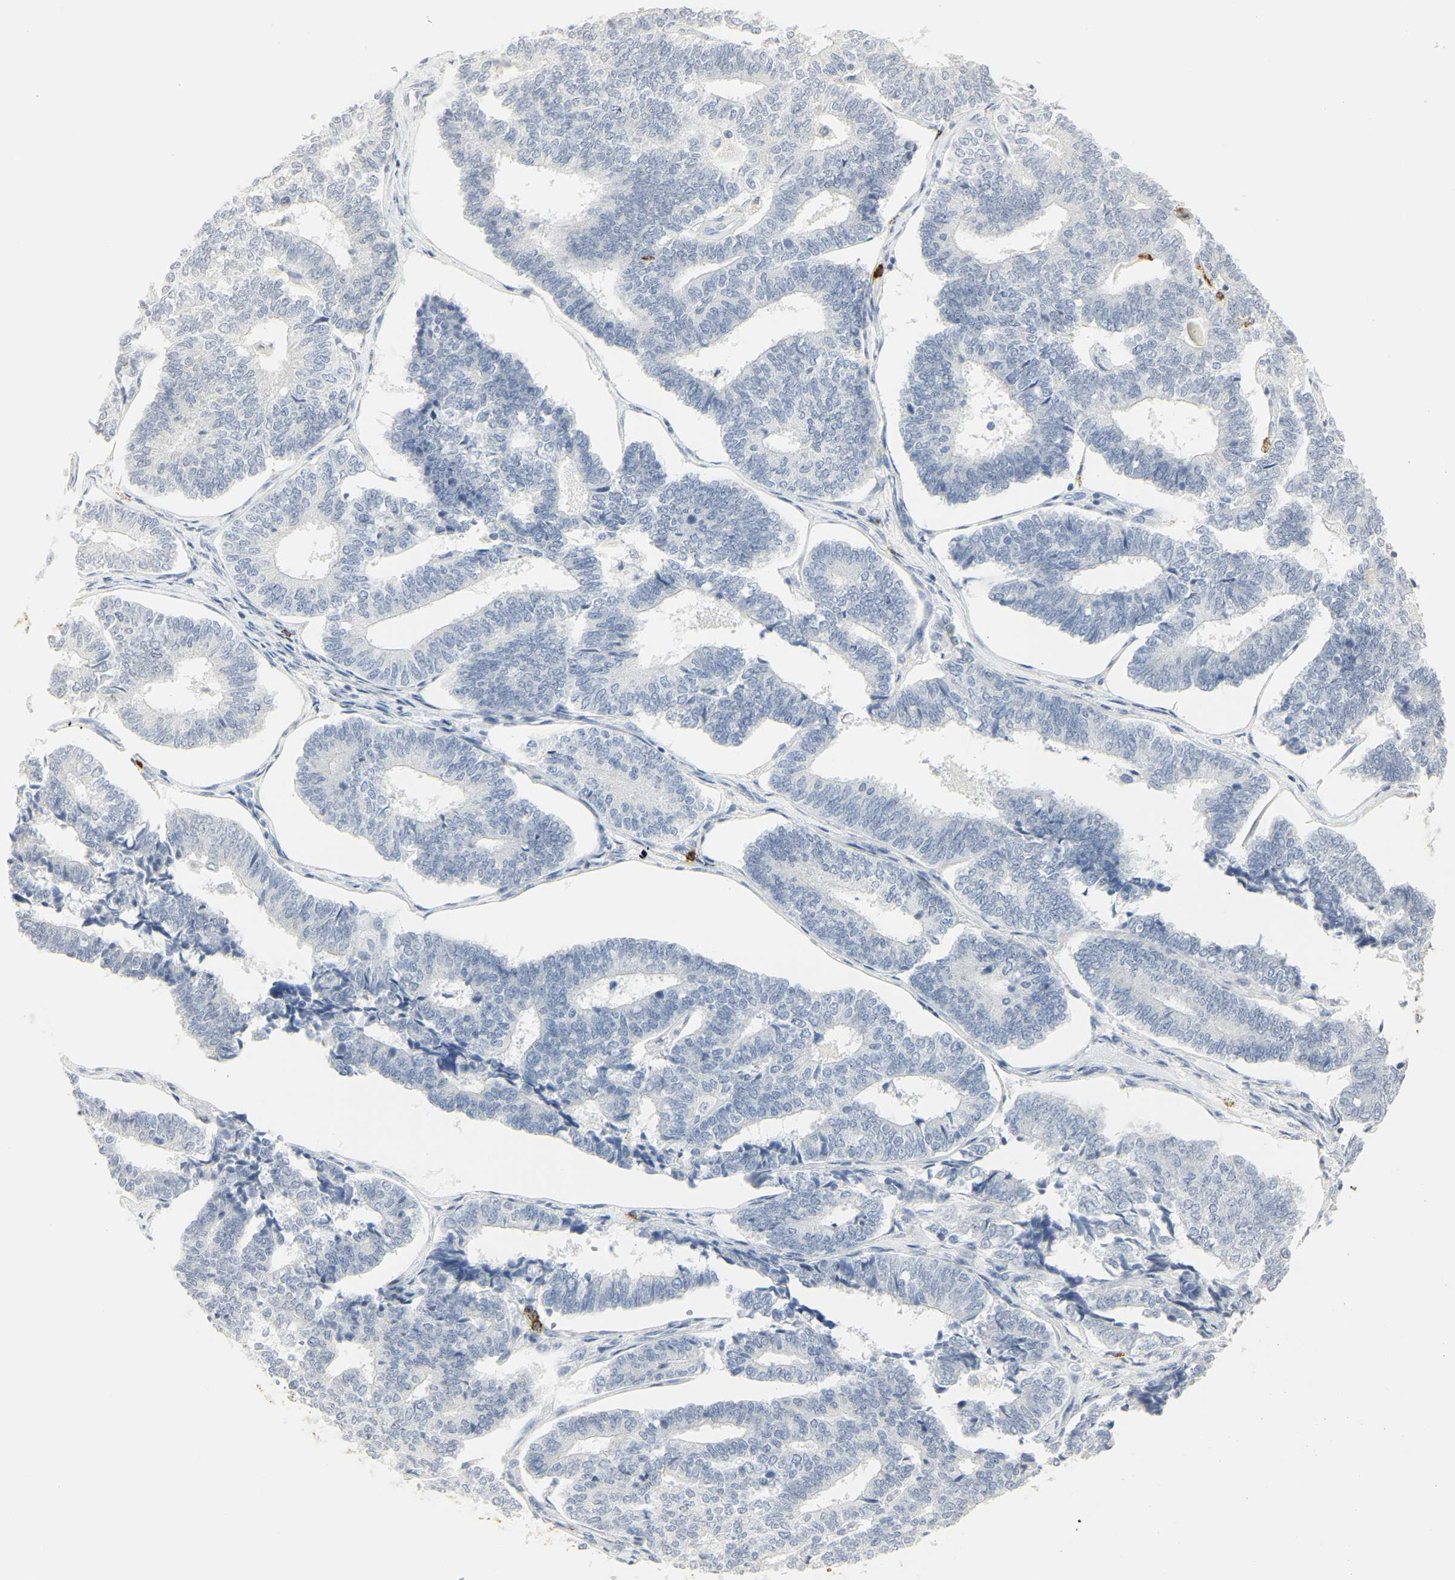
{"staining": {"intensity": "negative", "quantity": "none", "location": "none"}, "tissue": "endometrial cancer", "cell_type": "Tumor cells", "image_type": "cancer", "snomed": [{"axis": "morphology", "description": "Adenocarcinoma, NOS"}, {"axis": "topography", "description": "Endometrium"}], "caption": "Endometrial cancer (adenocarcinoma) was stained to show a protein in brown. There is no significant staining in tumor cells.", "gene": "MPO", "patient": {"sex": "female", "age": 70}}